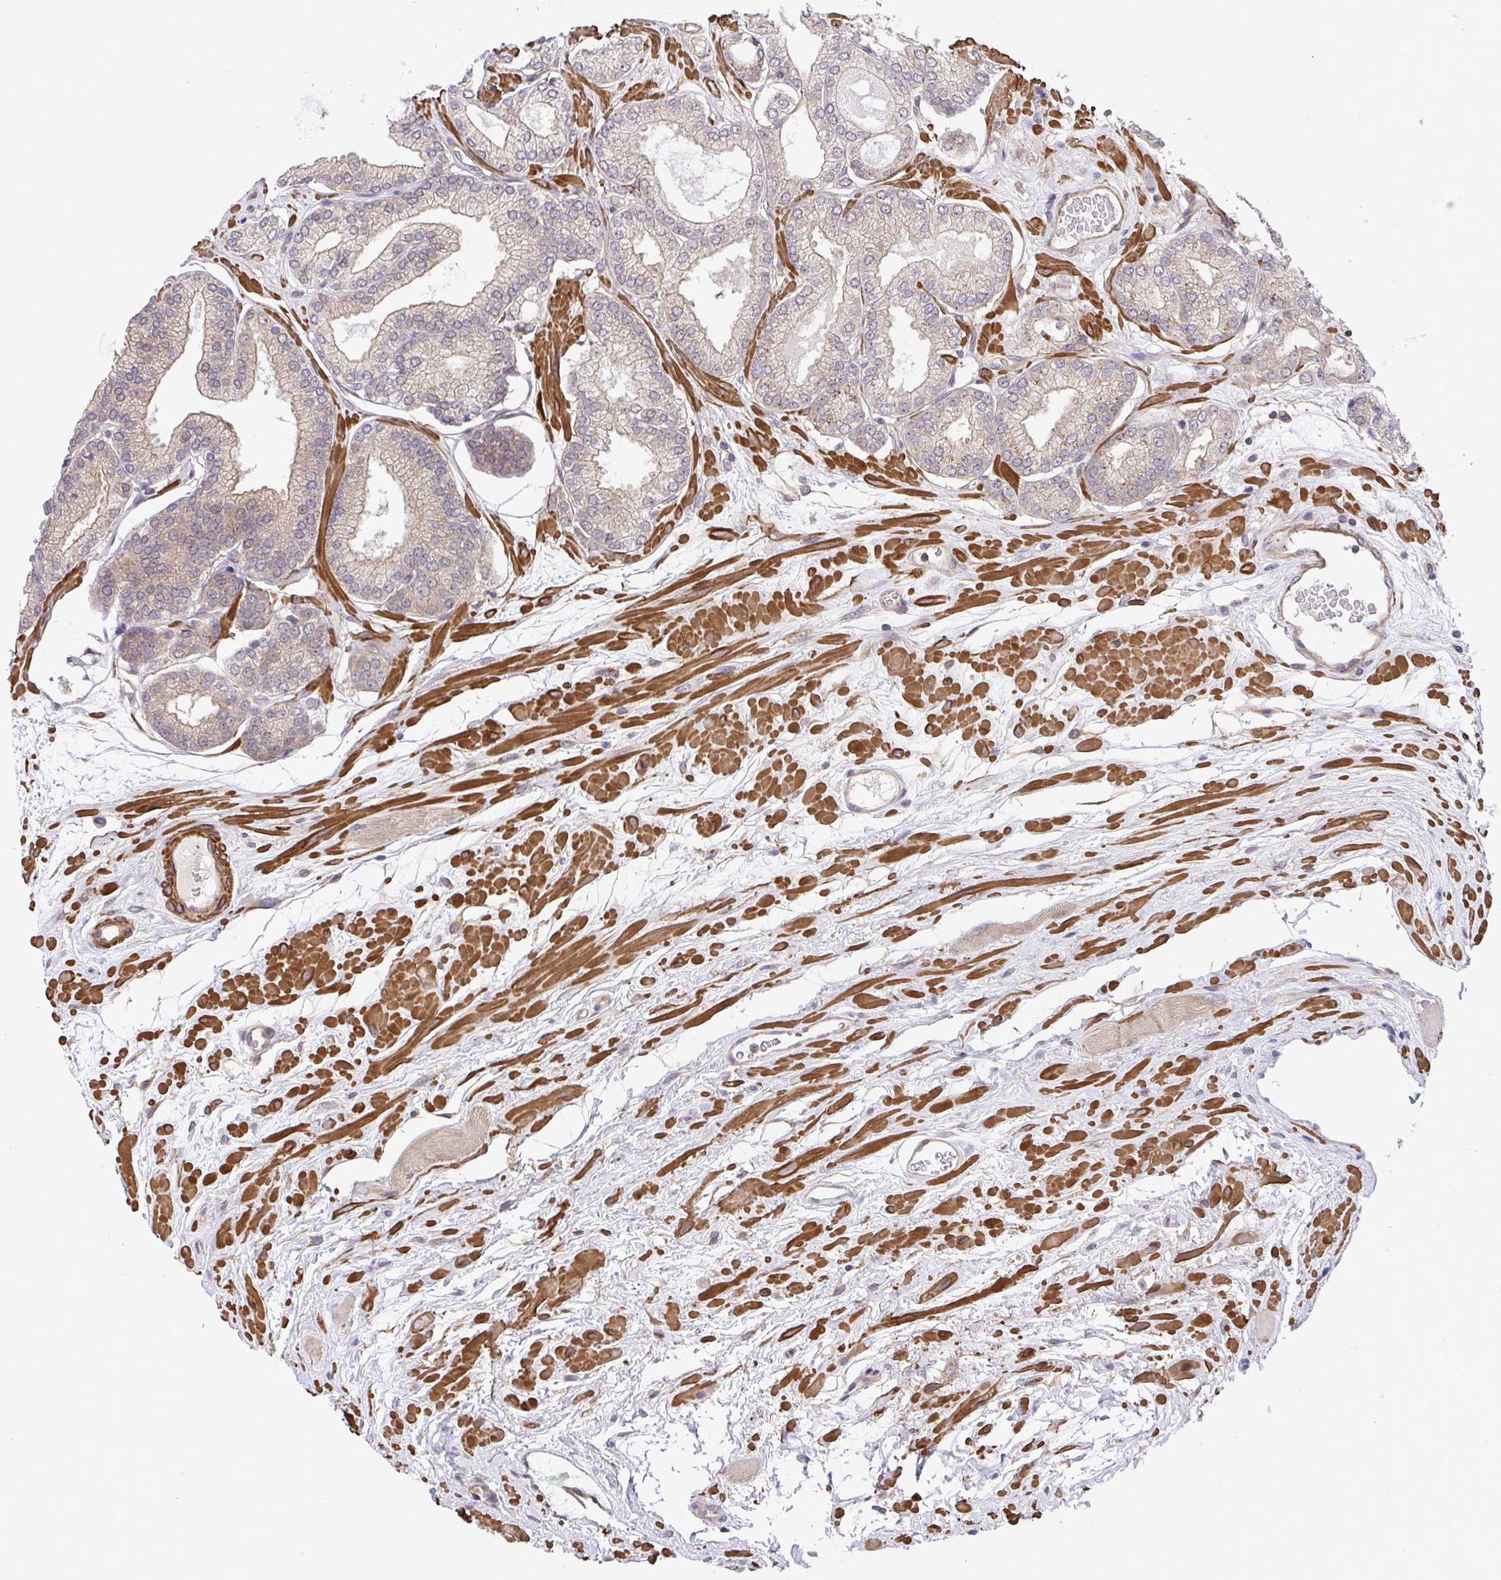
{"staining": {"intensity": "weak", "quantity": "<25%", "location": "cytoplasmic/membranous"}, "tissue": "prostate cancer", "cell_type": "Tumor cells", "image_type": "cancer", "snomed": [{"axis": "morphology", "description": "Adenocarcinoma, High grade"}, {"axis": "topography", "description": "Prostate"}], "caption": "Immunohistochemical staining of human high-grade adenocarcinoma (prostate) displays no significant expression in tumor cells.", "gene": "ZNF696", "patient": {"sex": "male", "age": 68}}